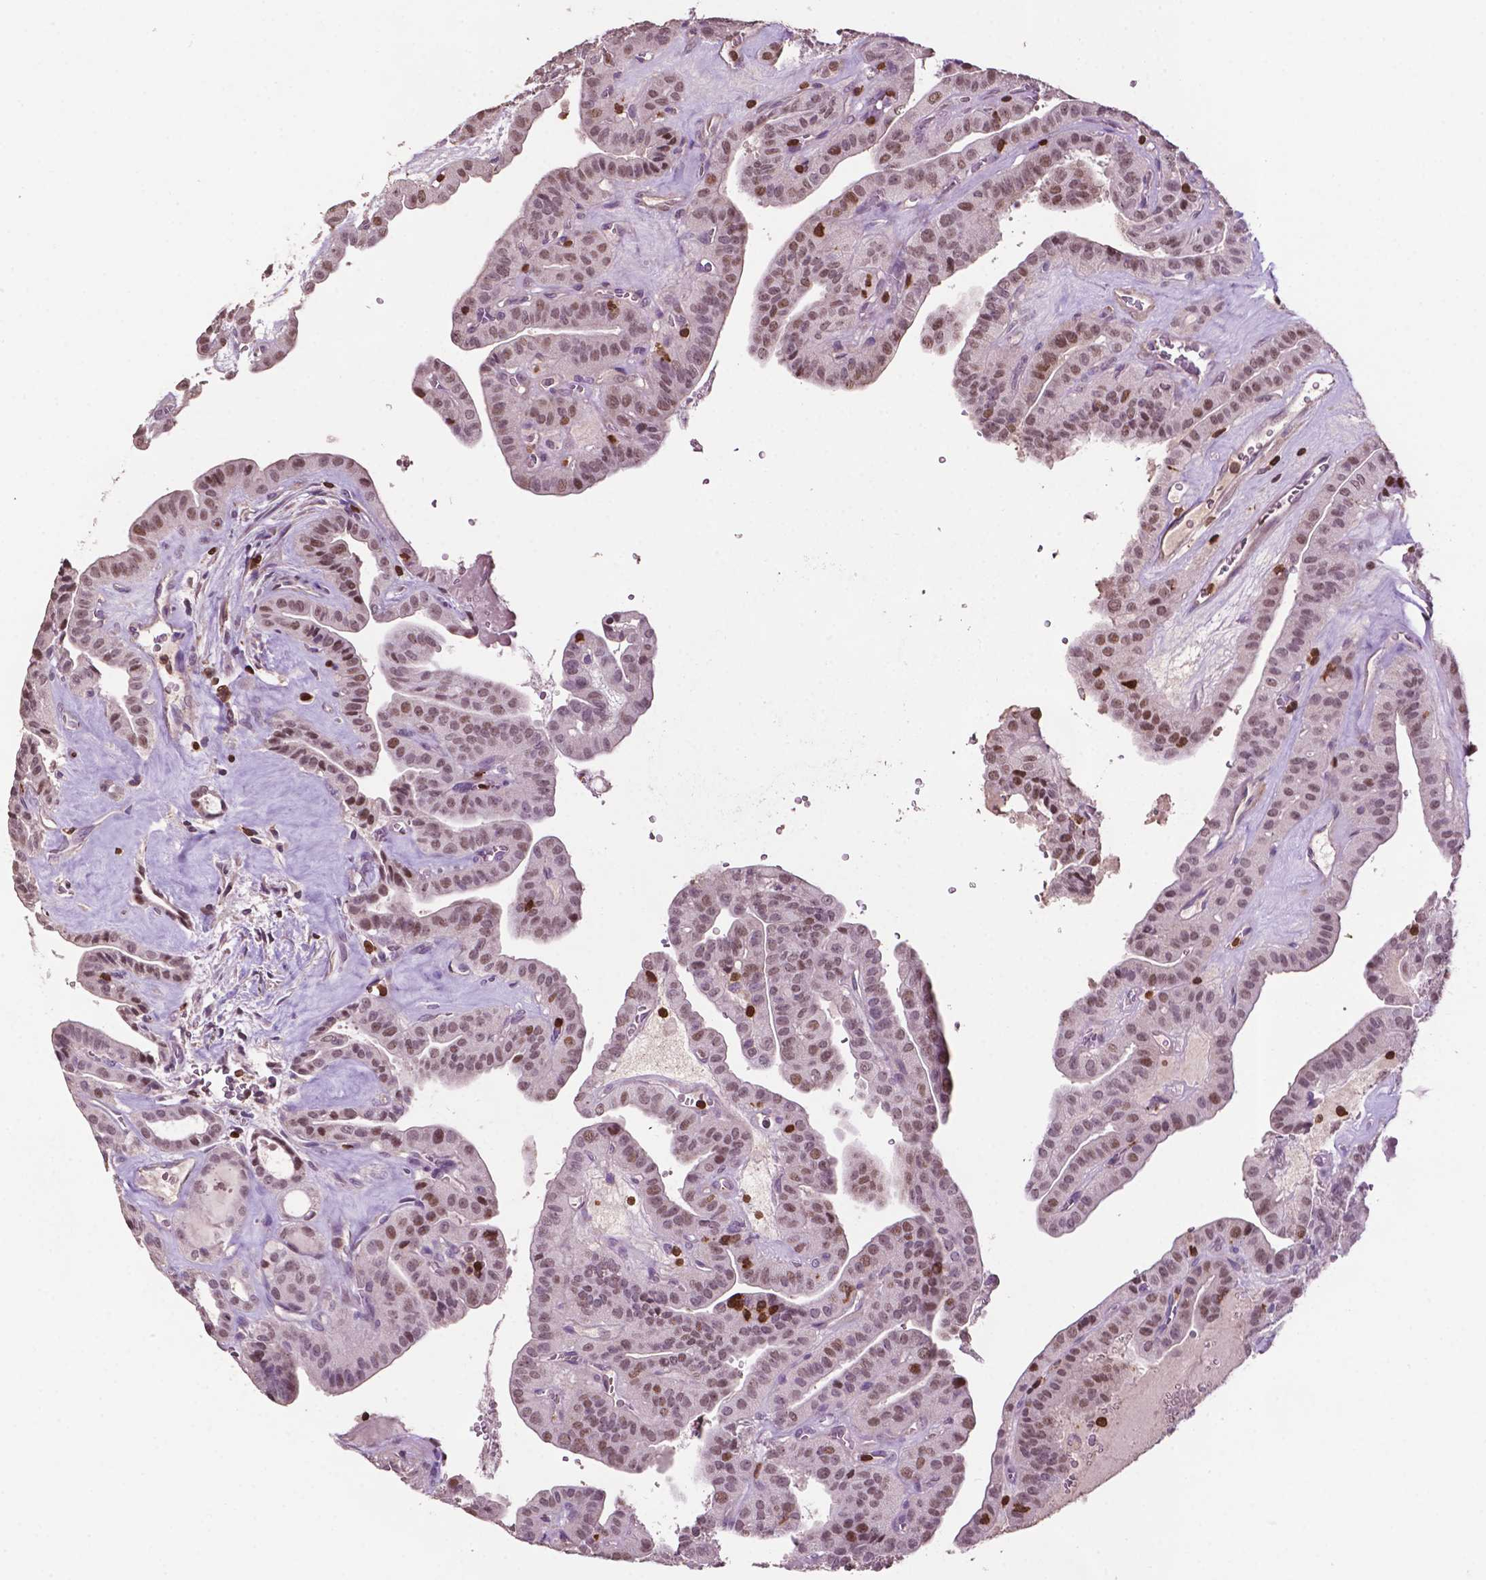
{"staining": {"intensity": "moderate", "quantity": "25%-75%", "location": "nuclear"}, "tissue": "thyroid cancer", "cell_type": "Tumor cells", "image_type": "cancer", "snomed": [{"axis": "morphology", "description": "Papillary adenocarcinoma, NOS"}, {"axis": "topography", "description": "Thyroid gland"}], "caption": "Protein expression by immunohistochemistry (IHC) exhibits moderate nuclear staining in approximately 25%-75% of tumor cells in thyroid papillary adenocarcinoma. The staining is performed using DAB (3,3'-diaminobenzidine) brown chromogen to label protein expression. The nuclei are counter-stained blue using hematoxylin.", "gene": "TBC1D10C", "patient": {"sex": "male", "age": 52}}